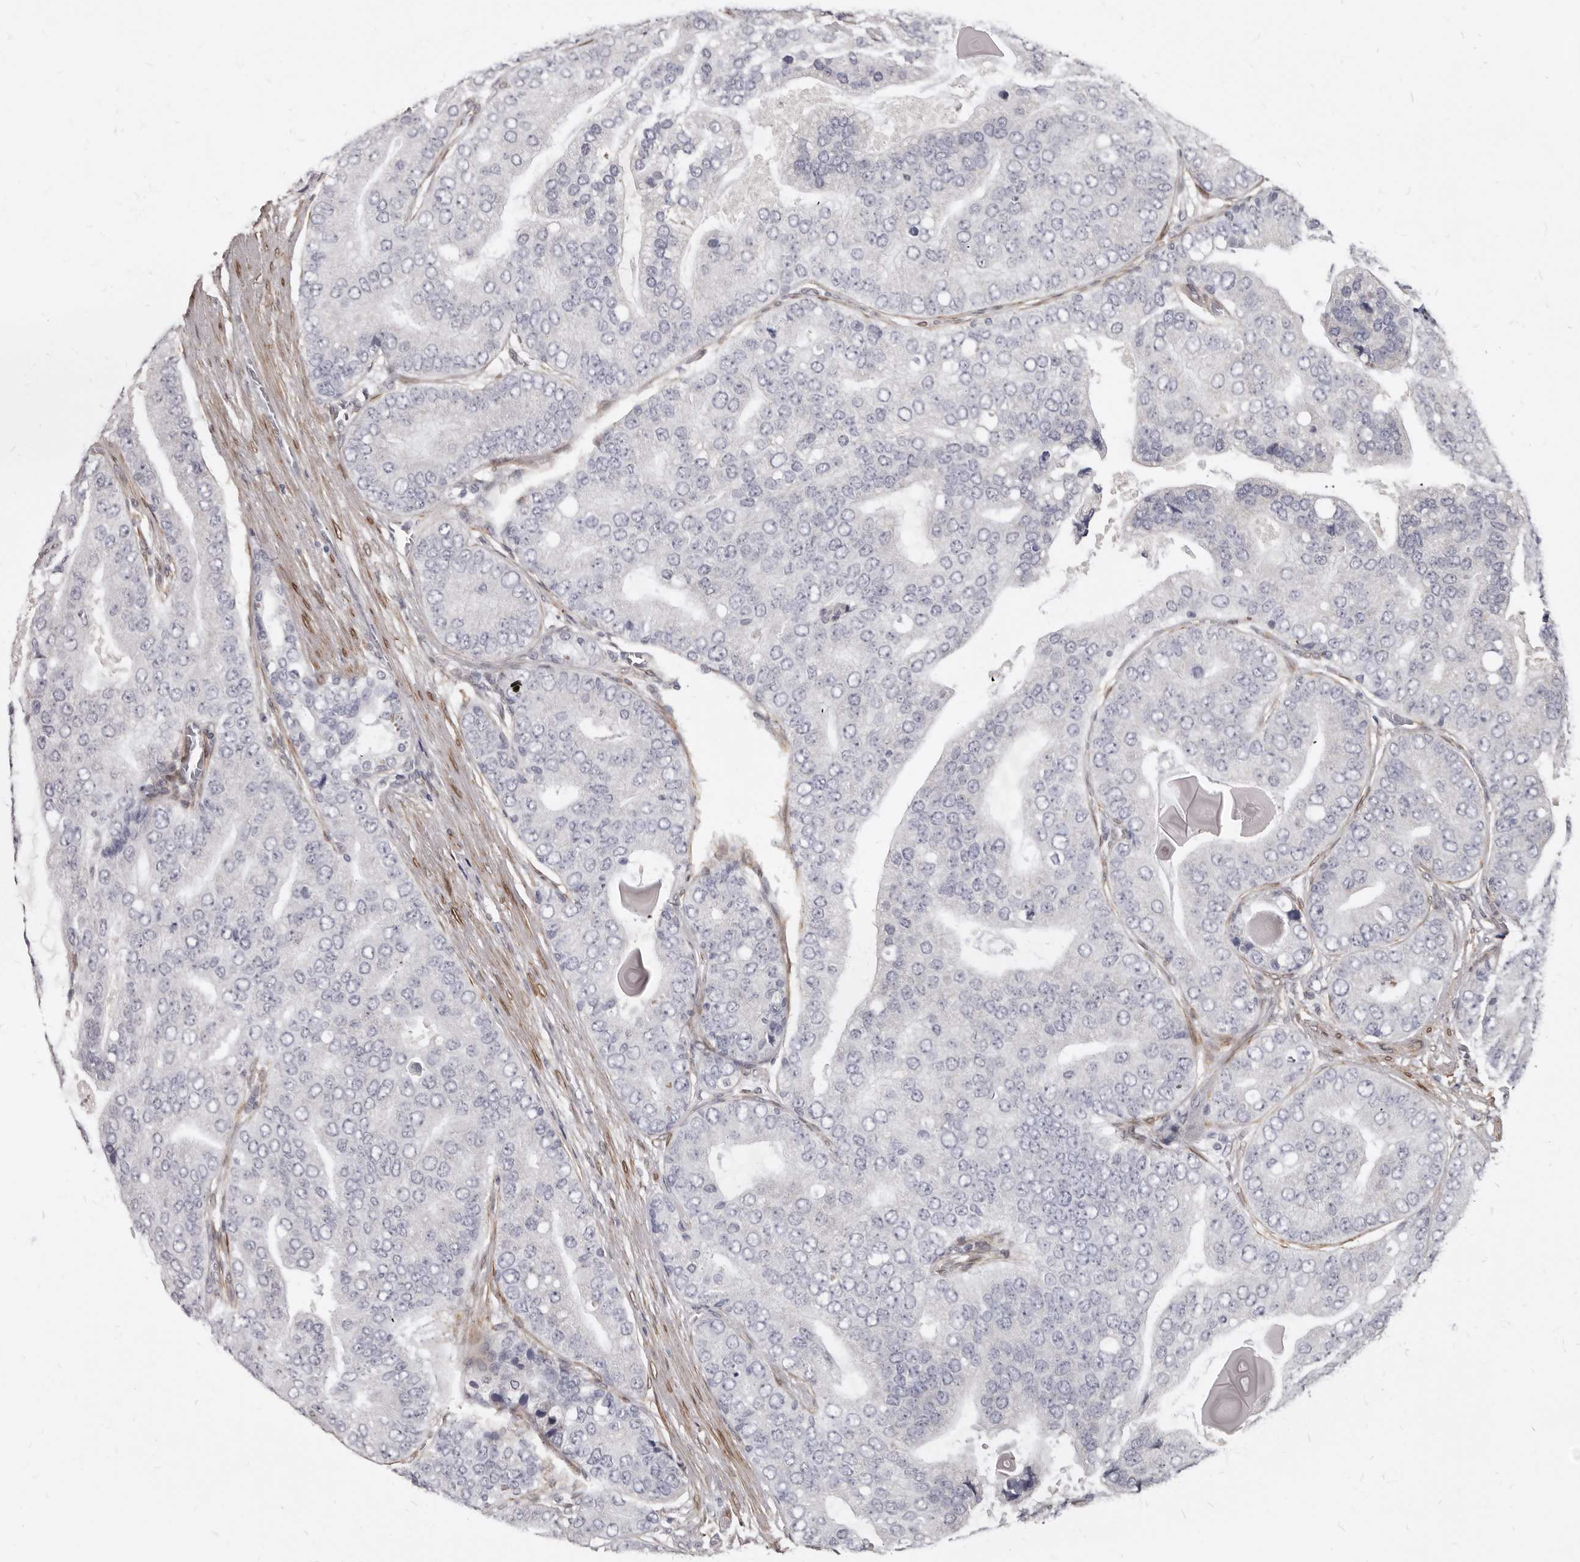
{"staining": {"intensity": "negative", "quantity": "none", "location": "none"}, "tissue": "prostate cancer", "cell_type": "Tumor cells", "image_type": "cancer", "snomed": [{"axis": "morphology", "description": "Adenocarcinoma, High grade"}, {"axis": "topography", "description": "Prostate"}], "caption": "Tumor cells show no significant protein staining in prostate high-grade adenocarcinoma. (Immunohistochemistry (ihc), brightfield microscopy, high magnification).", "gene": "MRGPRF", "patient": {"sex": "male", "age": 70}}